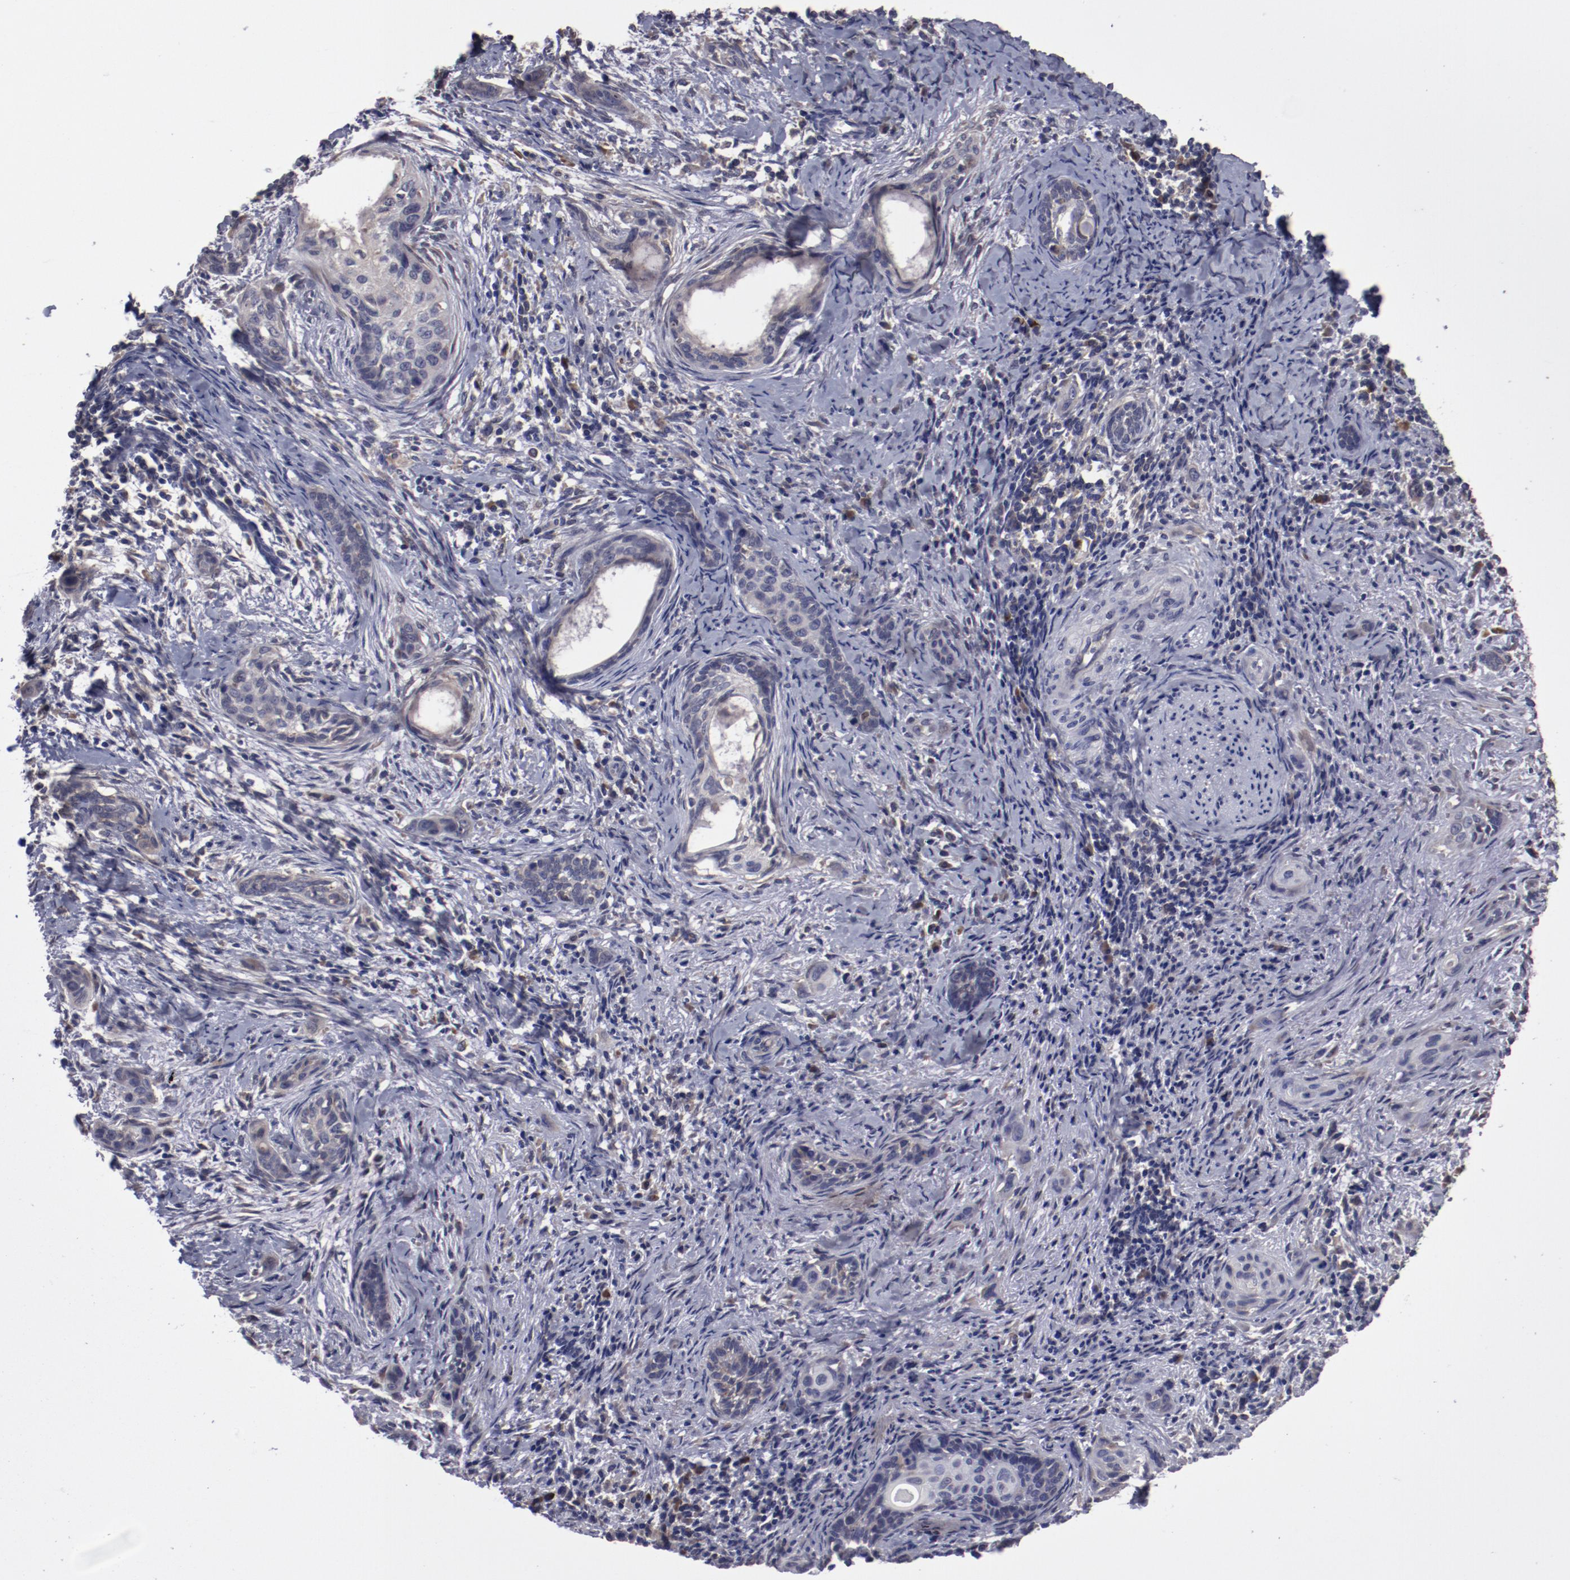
{"staining": {"intensity": "weak", "quantity": "25%-75%", "location": "cytoplasmic/membranous"}, "tissue": "cervical cancer", "cell_type": "Tumor cells", "image_type": "cancer", "snomed": [{"axis": "morphology", "description": "Squamous cell carcinoma, NOS"}, {"axis": "topography", "description": "Cervix"}], "caption": "A brown stain highlights weak cytoplasmic/membranous staining of a protein in human cervical cancer tumor cells.", "gene": "IL12A", "patient": {"sex": "female", "age": 33}}